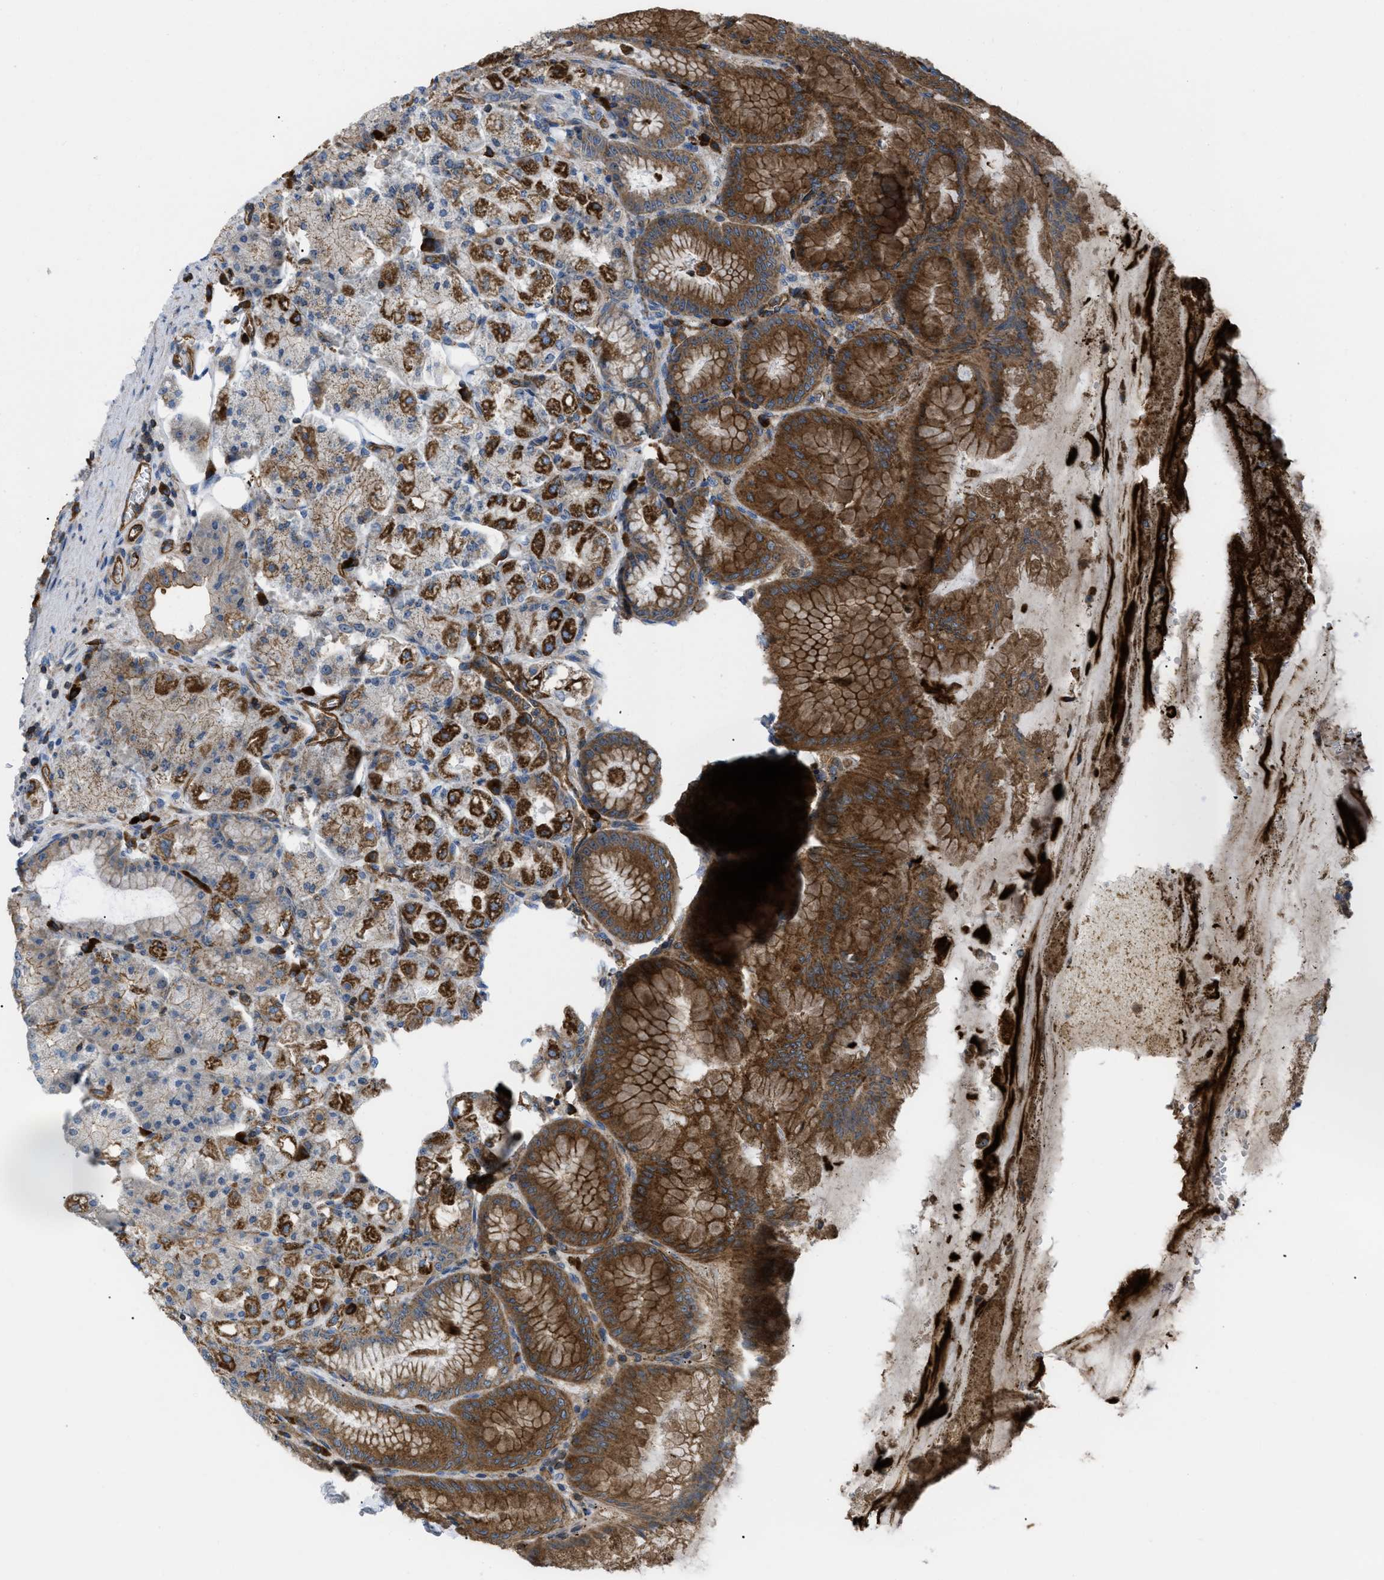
{"staining": {"intensity": "strong", "quantity": ">75%", "location": "cytoplasmic/membranous"}, "tissue": "stomach", "cell_type": "Glandular cells", "image_type": "normal", "snomed": [{"axis": "morphology", "description": "Normal tissue, NOS"}, {"axis": "topography", "description": "Stomach, lower"}], "caption": "A micrograph of stomach stained for a protein displays strong cytoplasmic/membranous brown staining in glandular cells. Using DAB (brown) and hematoxylin (blue) stains, captured at high magnification using brightfield microscopy.", "gene": "ATP2A3", "patient": {"sex": "male", "age": 71}}